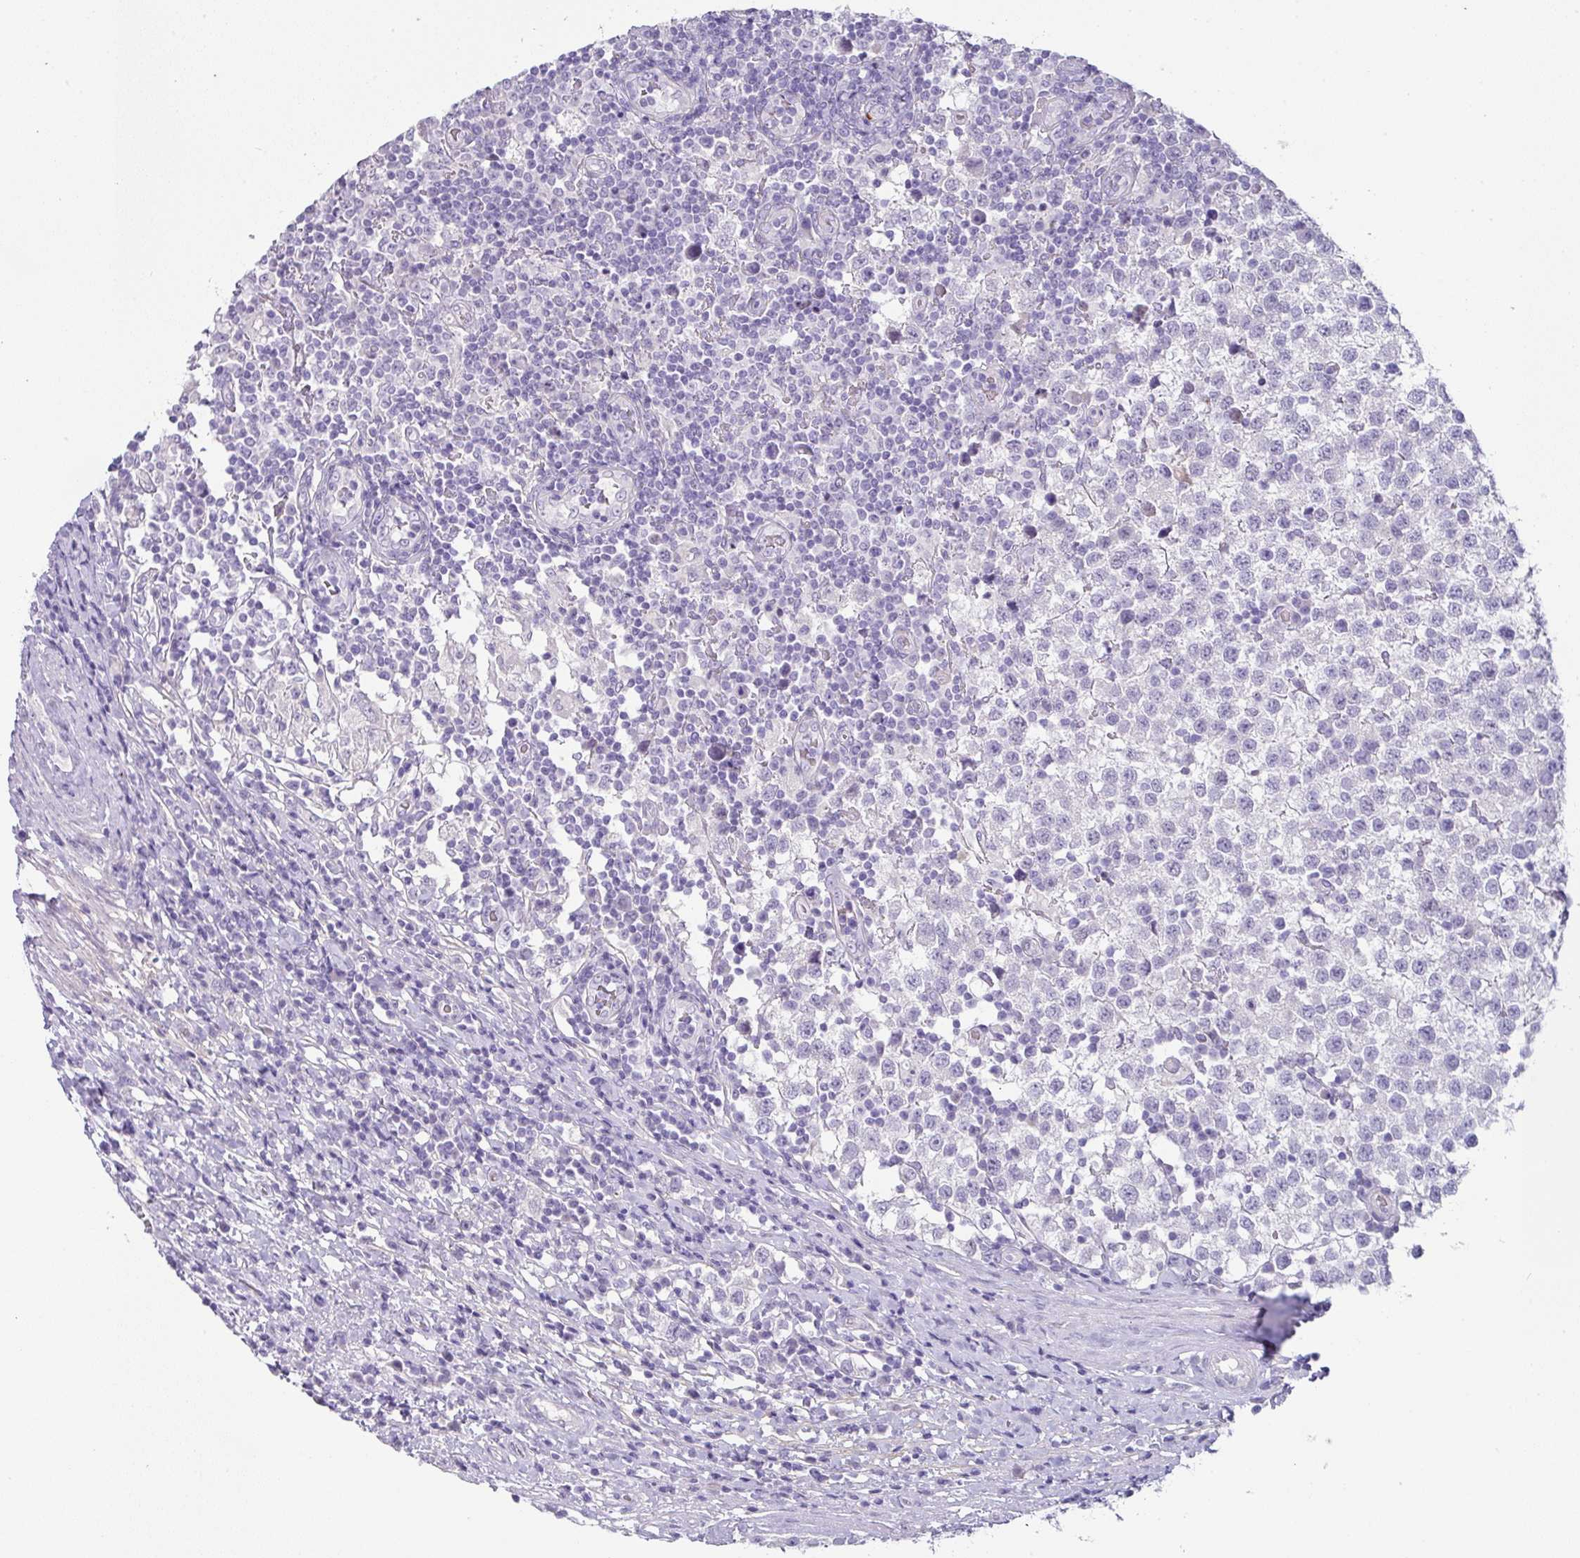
{"staining": {"intensity": "negative", "quantity": "none", "location": "none"}, "tissue": "testis cancer", "cell_type": "Tumor cells", "image_type": "cancer", "snomed": [{"axis": "morphology", "description": "Seminoma, NOS"}, {"axis": "topography", "description": "Testis"}], "caption": "Tumor cells show no significant positivity in testis cancer.", "gene": "OR52N1", "patient": {"sex": "male", "age": 34}}